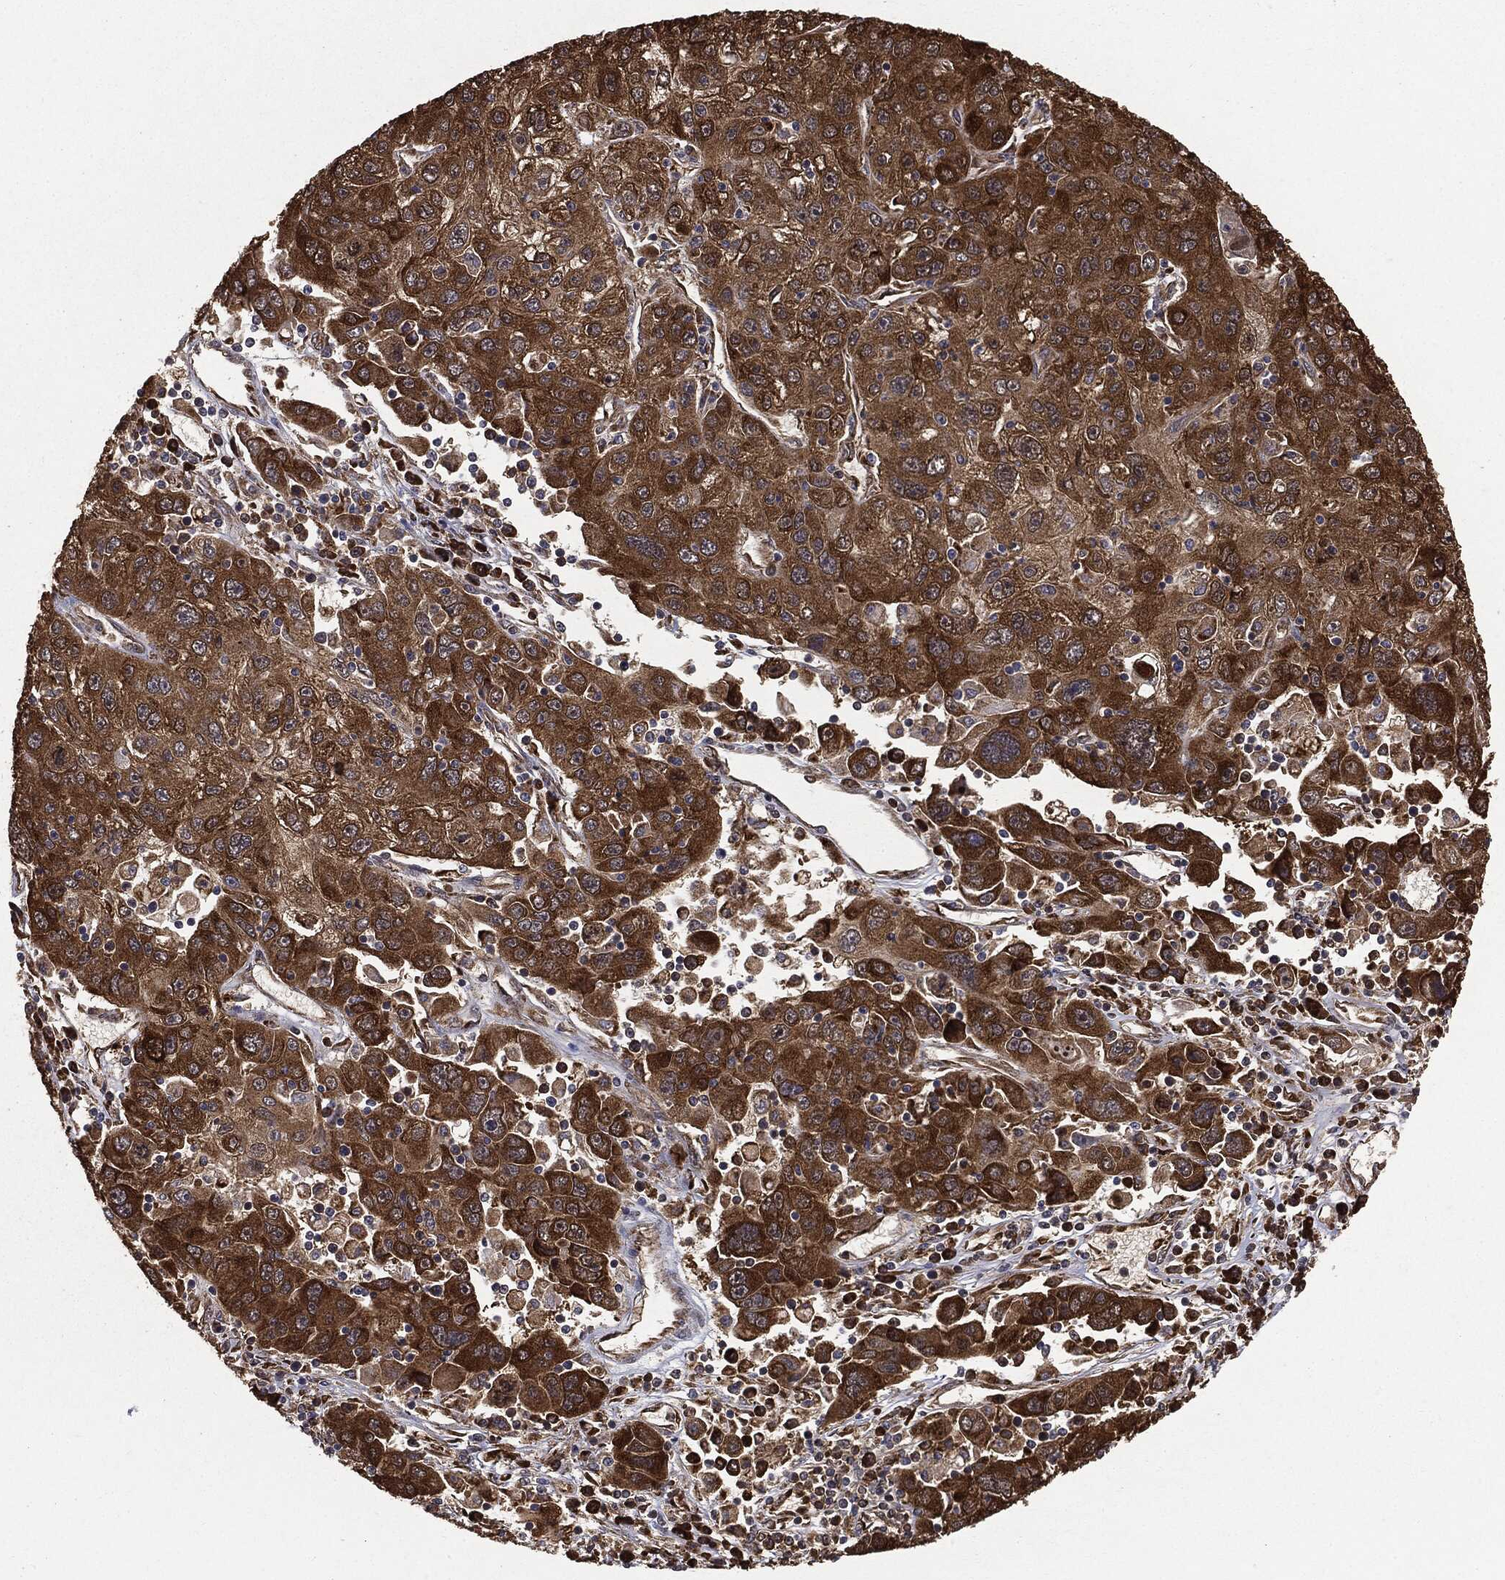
{"staining": {"intensity": "strong", "quantity": ">75%", "location": "cytoplasmic/membranous"}, "tissue": "stomach cancer", "cell_type": "Tumor cells", "image_type": "cancer", "snomed": [{"axis": "morphology", "description": "Adenocarcinoma, NOS"}, {"axis": "topography", "description": "Stomach"}], "caption": "Adenocarcinoma (stomach) tissue shows strong cytoplasmic/membranous positivity in about >75% of tumor cells, visualized by immunohistochemistry.", "gene": "NME1", "patient": {"sex": "male", "age": 56}}